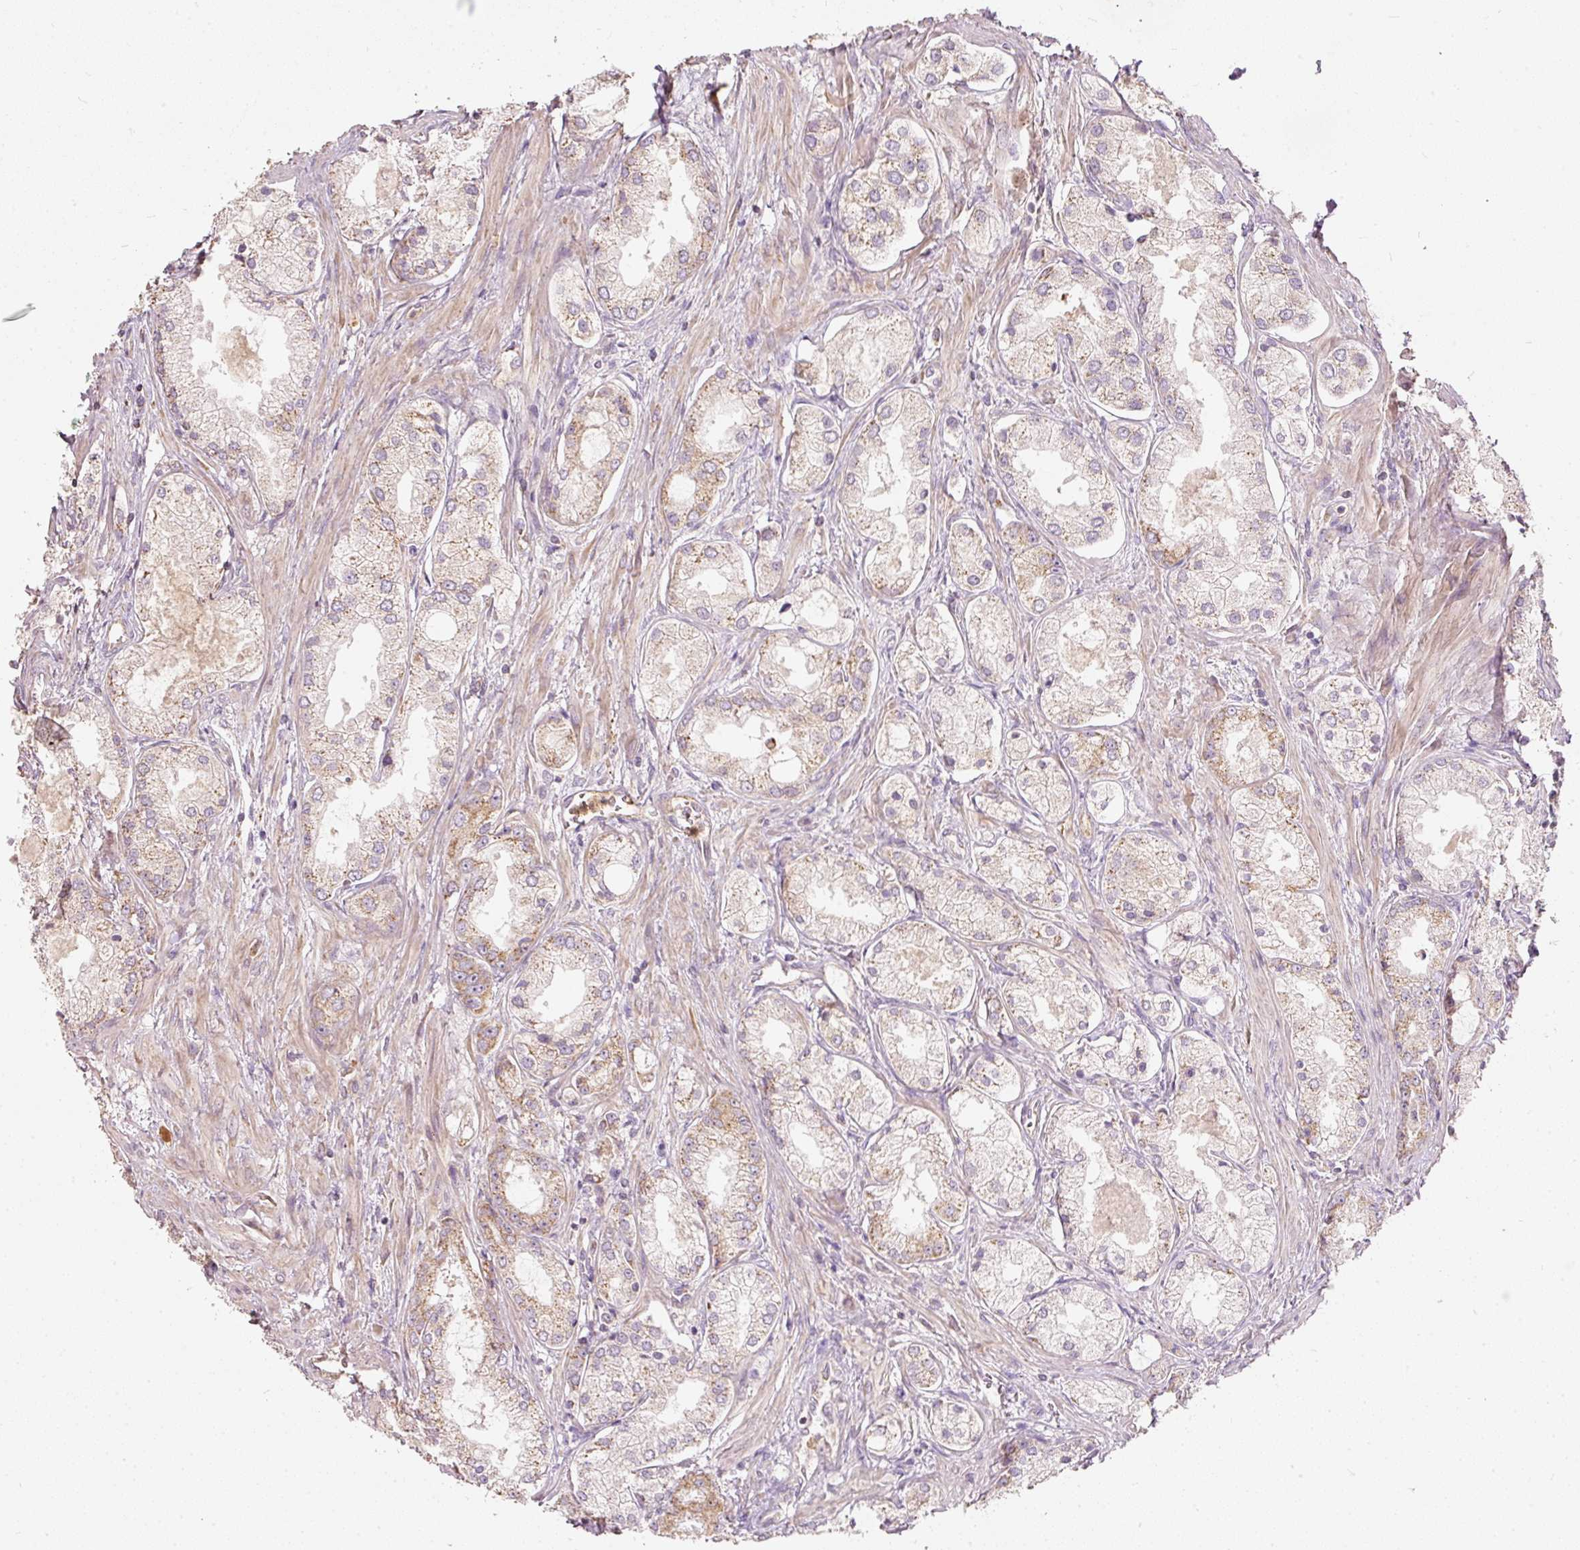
{"staining": {"intensity": "moderate", "quantity": "25%-75%", "location": "cytoplasmic/membranous"}, "tissue": "prostate cancer", "cell_type": "Tumor cells", "image_type": "cancer", "snomed": [{"axis": "morphology", "description": "Adenocarcinoma, Low grade"}, {"axis": "topography", "description": "Prostate"}], "caption": "Moderate cytoplasmic/membranous protein positivity is present in approximately 25%-75% of tumor cells in low-grade adenocarcinoma (prostate). (DAB (3,3'-diaminobenzidine) = brown stain, brightfield microscopy at high magnification).", "gene": "PSENEN", "patient": {"sex": "male", "age": 68}}